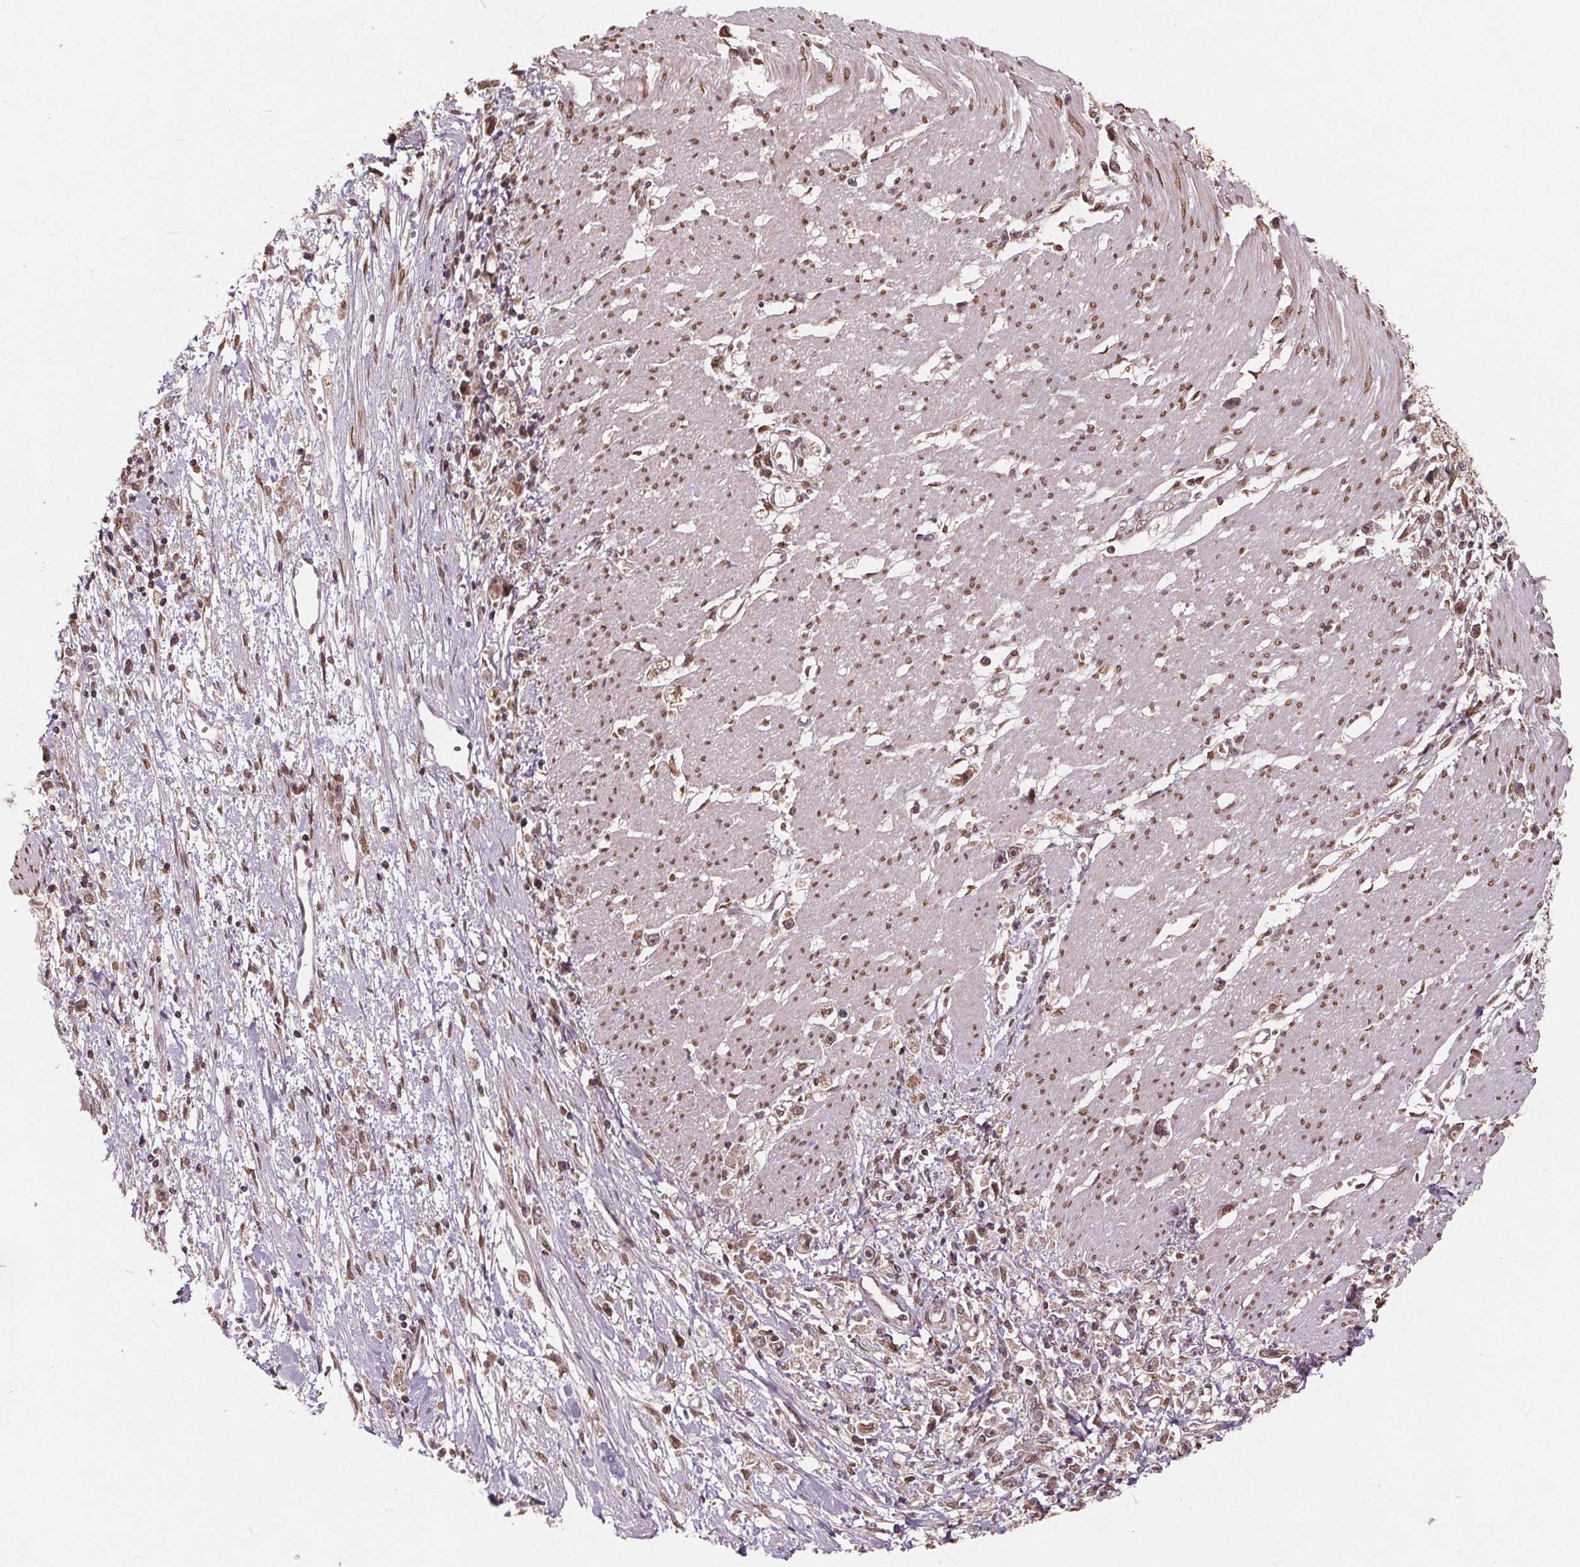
{"staining": {"intensity": "moderate", "quantity": ">75%", "location": "nuclear"}, "tissue": "stomach cancer", "cell_type": "Tumor cells", "image_type": "cancer", "snomed": [{"axis": "morphology", "description": "Adenocarcinoma, NOS"}, {"axis": "topography", "description": "Stomach"}], "caption": "Adenocarcinoma (stomach) stained for a protein reveals moderate nuclear positivity in tumor cells. The protein is shown in brown color, while the nuclei are stained blue.", "gene": "HIF1AN", "patient": {"sex": "female", "age": 59}}